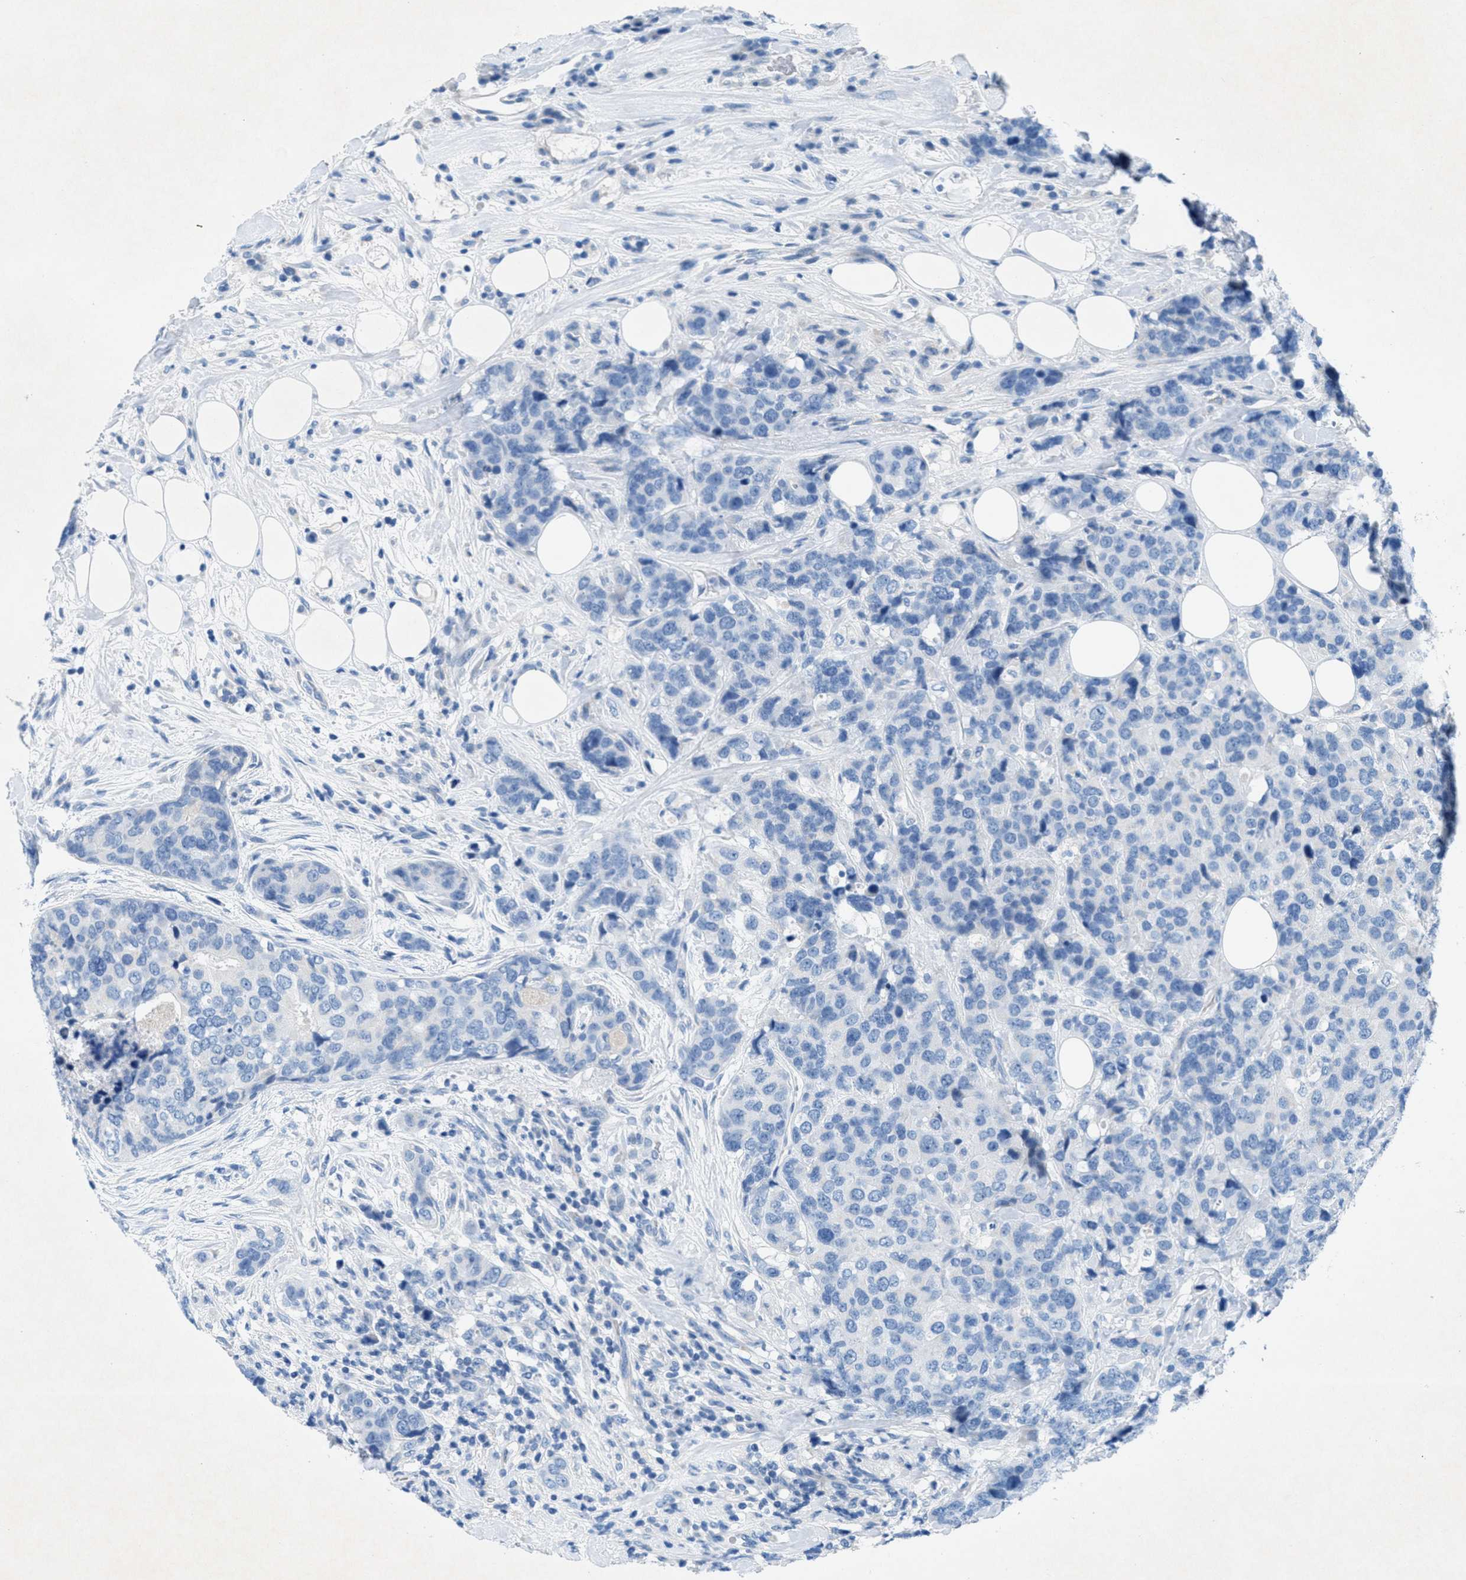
{"staining": {"intensity": "negative", "quantity": "none", "location": "none"}, "tissue": "breast cancer", "cell_type": "Tumor cells", "image_type": "cancer", "snomed": [{"axis": "morphology", "description": "Lobular carcinoma"}, {"axis": "topography", "description": "Breast"}], "caption": "An IHC histopathology image of breast cancer (lobular carcinoma) is shown. There is no staining in tumor cells of breast cancer (lobular carcinoma).", "gene": "GALNT17", "patient": {"sex": "female", "age": 59}}